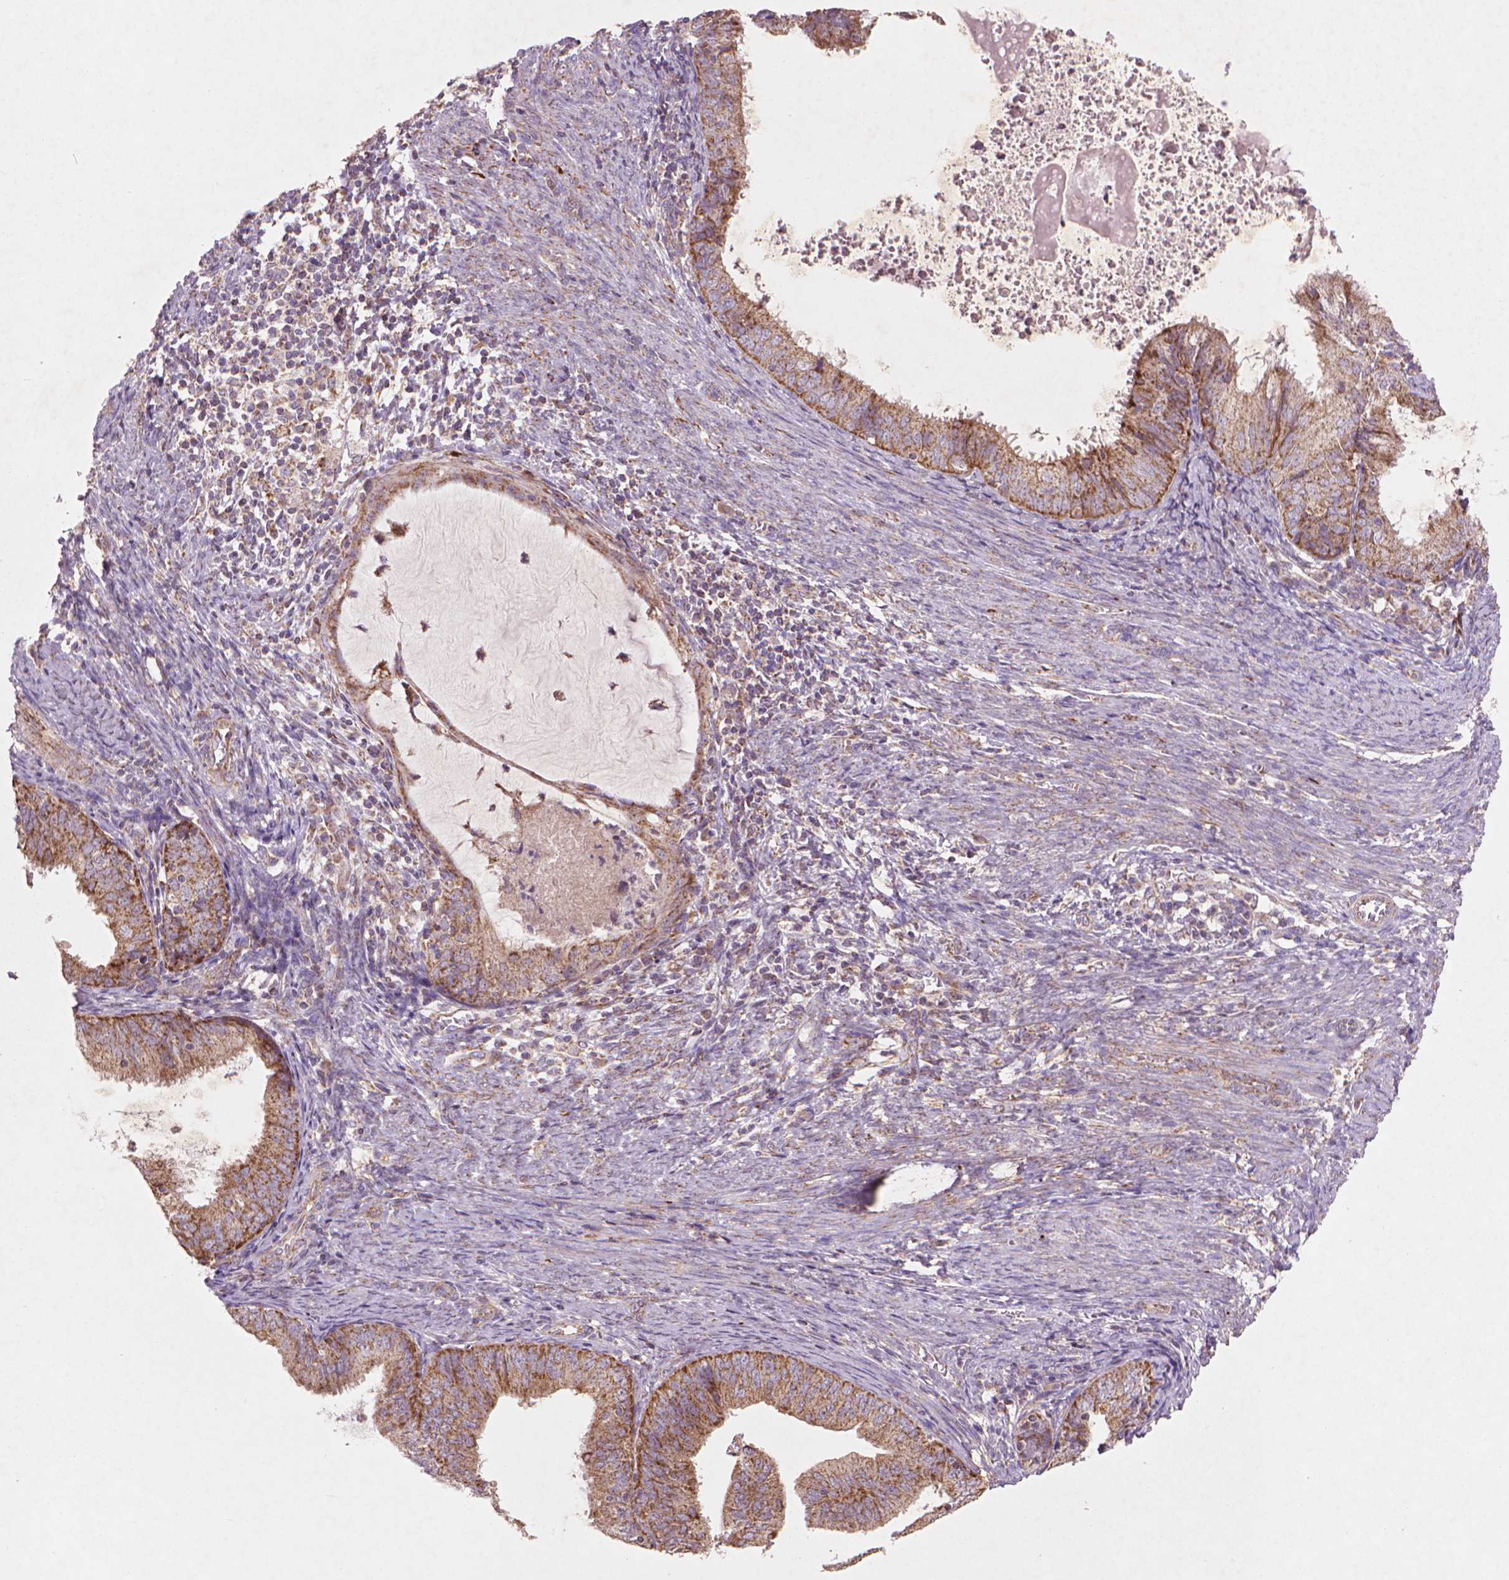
{"staining": {"intensity": "moderate", "quantity": ">75%", "location": "cytoplasmic/membranous"}, "tissue": "endometrial cancer", "cell_type": "Tumor cells", "image_type": "cancer", "snomed": [{"axis": "morphology", "description": "Adenocarcinoma, NOS"}, {"axis": "topography", "description": "Endometrium"}], "caption": "This is an image of immunohistochemistry staining of endometrial adenocarcinoma, which shows moderate expression in the cytoplasmic/membranous of tumor cells.", "gene": "NLRX1", "patient": {"sex": "female", "age": 57}}